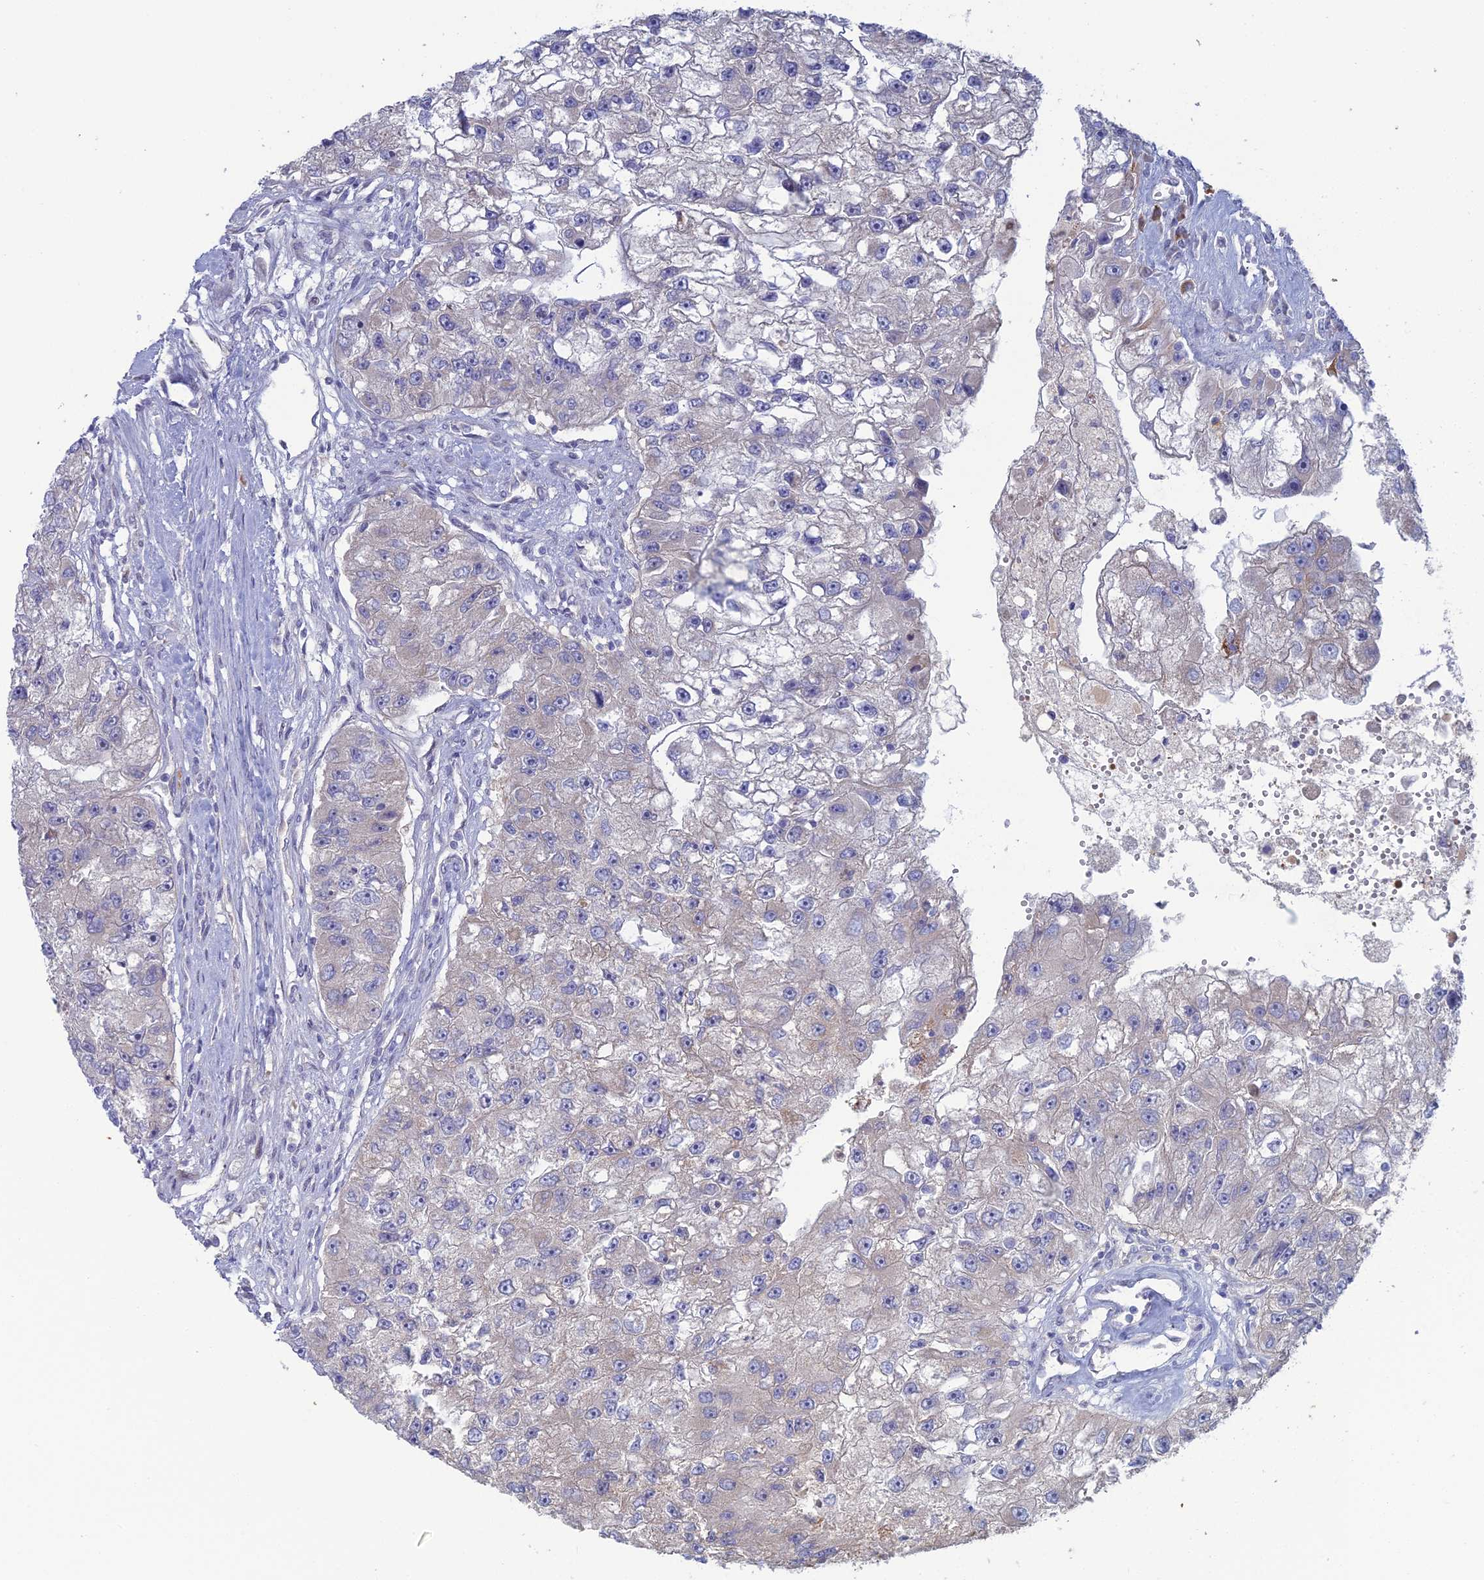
{"staining": {"intensity": "negative", "quantity": "none", "location": "none"}, "tissue": "renal cancer", "cell_type": "Tumor cells", "image_type": "cancer", "snomed": [{"axis": "morphology", "description": "Adenocarcinoma, NOS"}, {"axis": "topography", "description": "Kidney"}], "caption": "Immunohistochemical staining of human renal adenocarcinoma shows no significant staining in tumor cells.", "gene": "ARL16", "patient": {"sex": "male", "age": 63}}